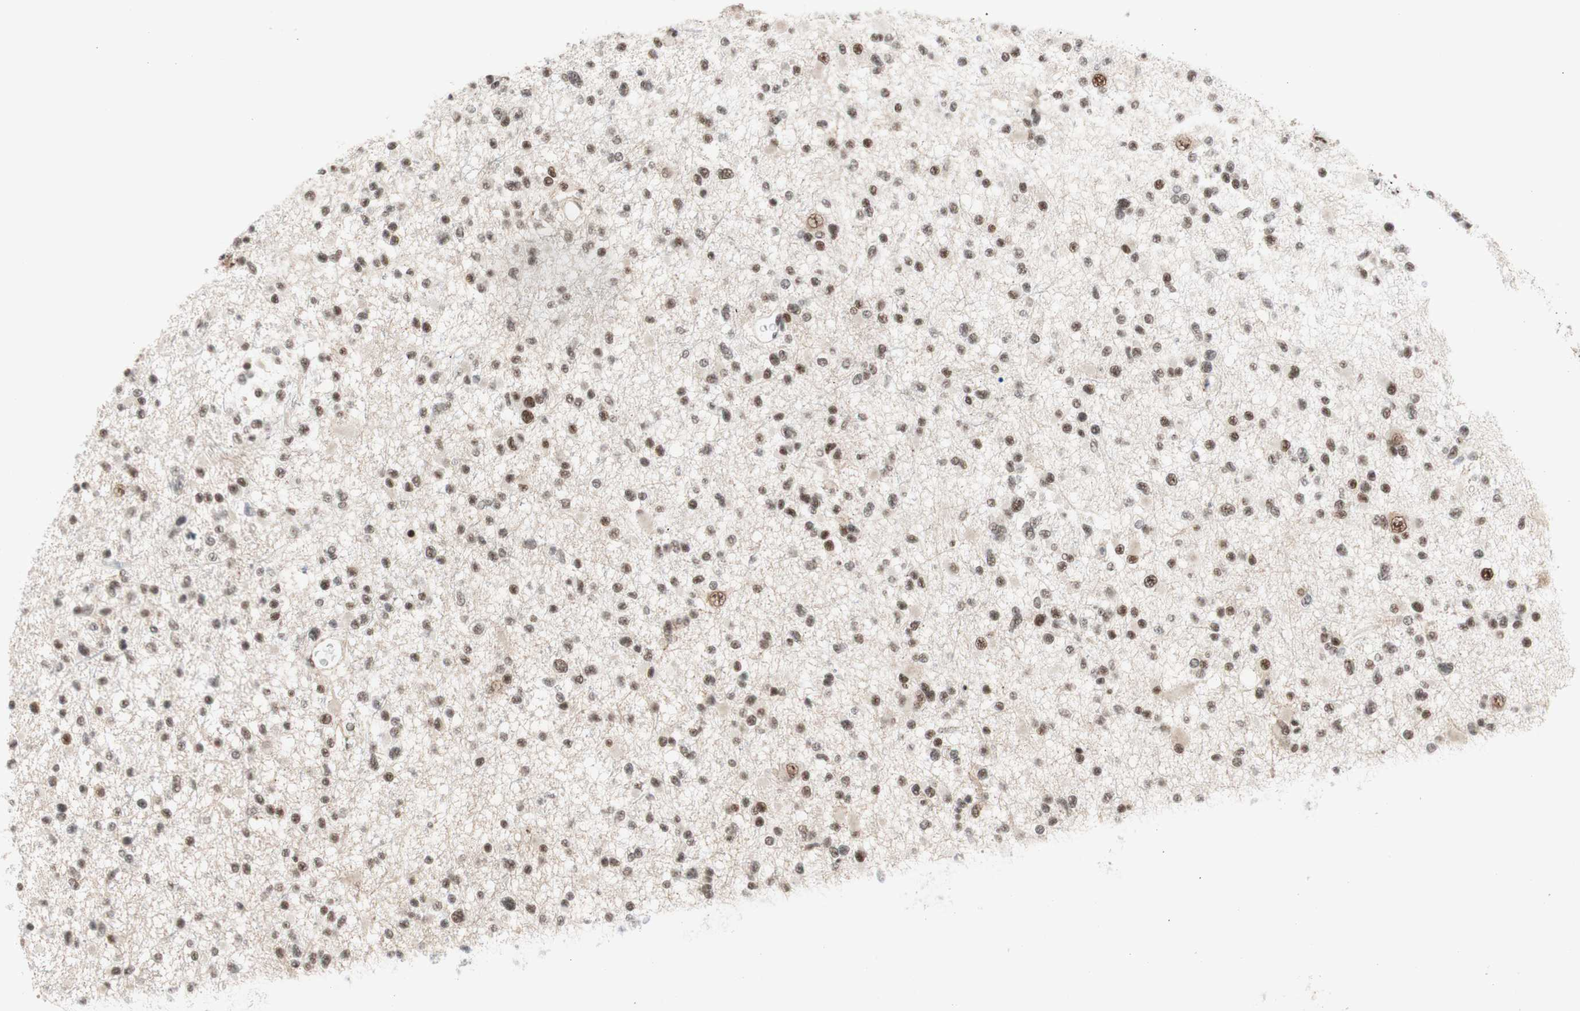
{"staining": {"intensity": "moderate", "quantity": "25%-75%", "location": "nuclear"}, "tissue": "glioma", "cell_type": "Tumor cells", "image_type": "cancer", "snomed": [{"axis": "morphology", "description": "Glioma, malignant, Low grade"}, {"axis": "topography", "description": "Brain"}], "caption": "Immunohistochemical staining of human glioma demonstrates moderate nuclear protein positivity in about 25%-75% of tumor cells.", "gene": "PRPF19", "patient": {"sex": "female", "age": 22}}